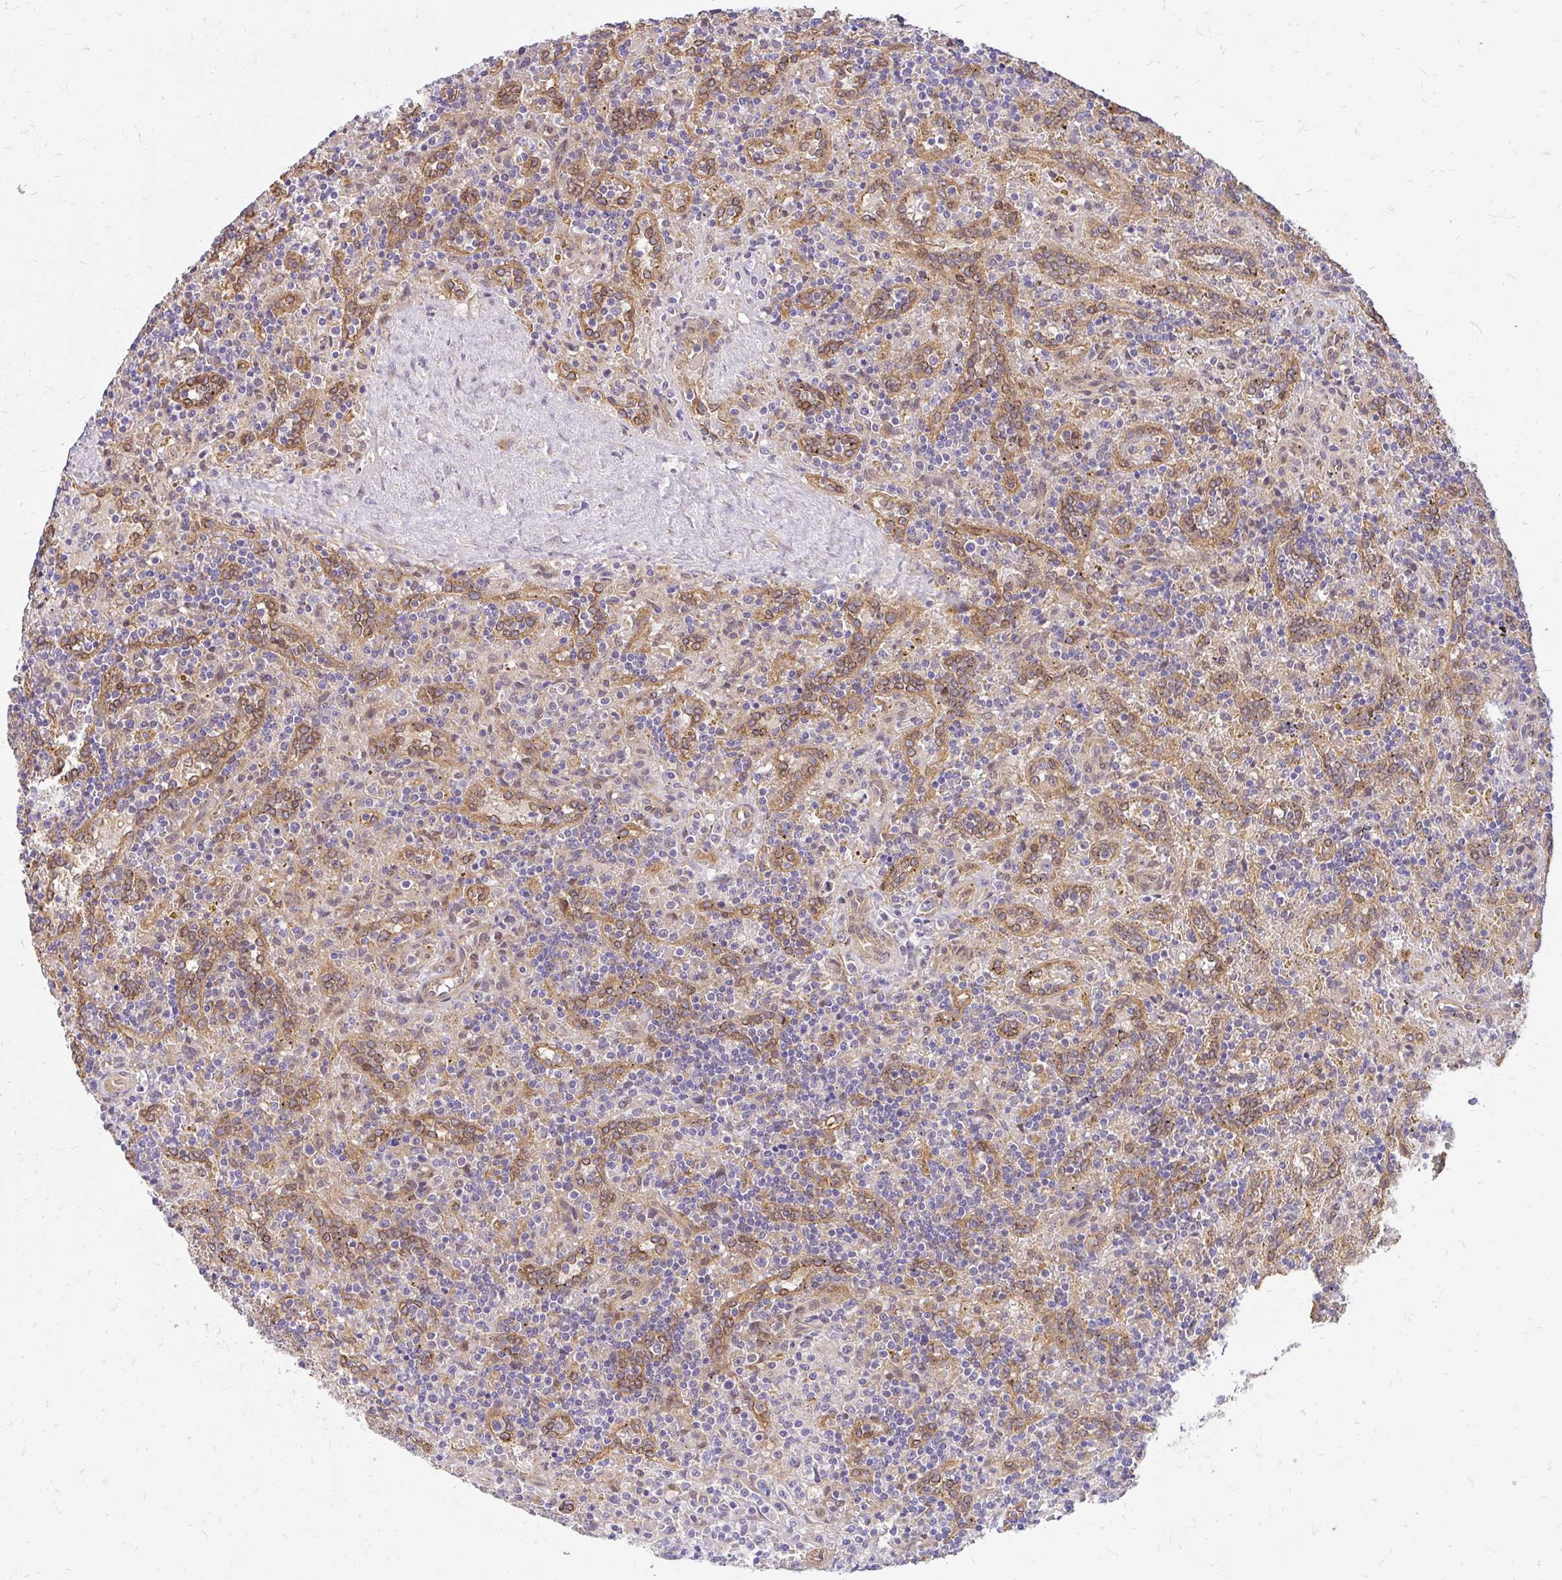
{"staining": {"intensity": "negative", "quantity": "none", "location": "none"}, "tissue": "lymphoma", "cell_type": "Tumor cells", "image_type": "cancer", "snomed": [{"axis": "morphology", "description": "Malignant lymphoma, non-Hodgkin's type, Low grade"}, {"axis": "topography", "description": "Spleen"}], "caption": "Tumor cells are negative for protein expression in human lymphoma. Nuclei are stained in blue.", "gene": "RSKR", "patient": {"sex": "male", "age": 67}}